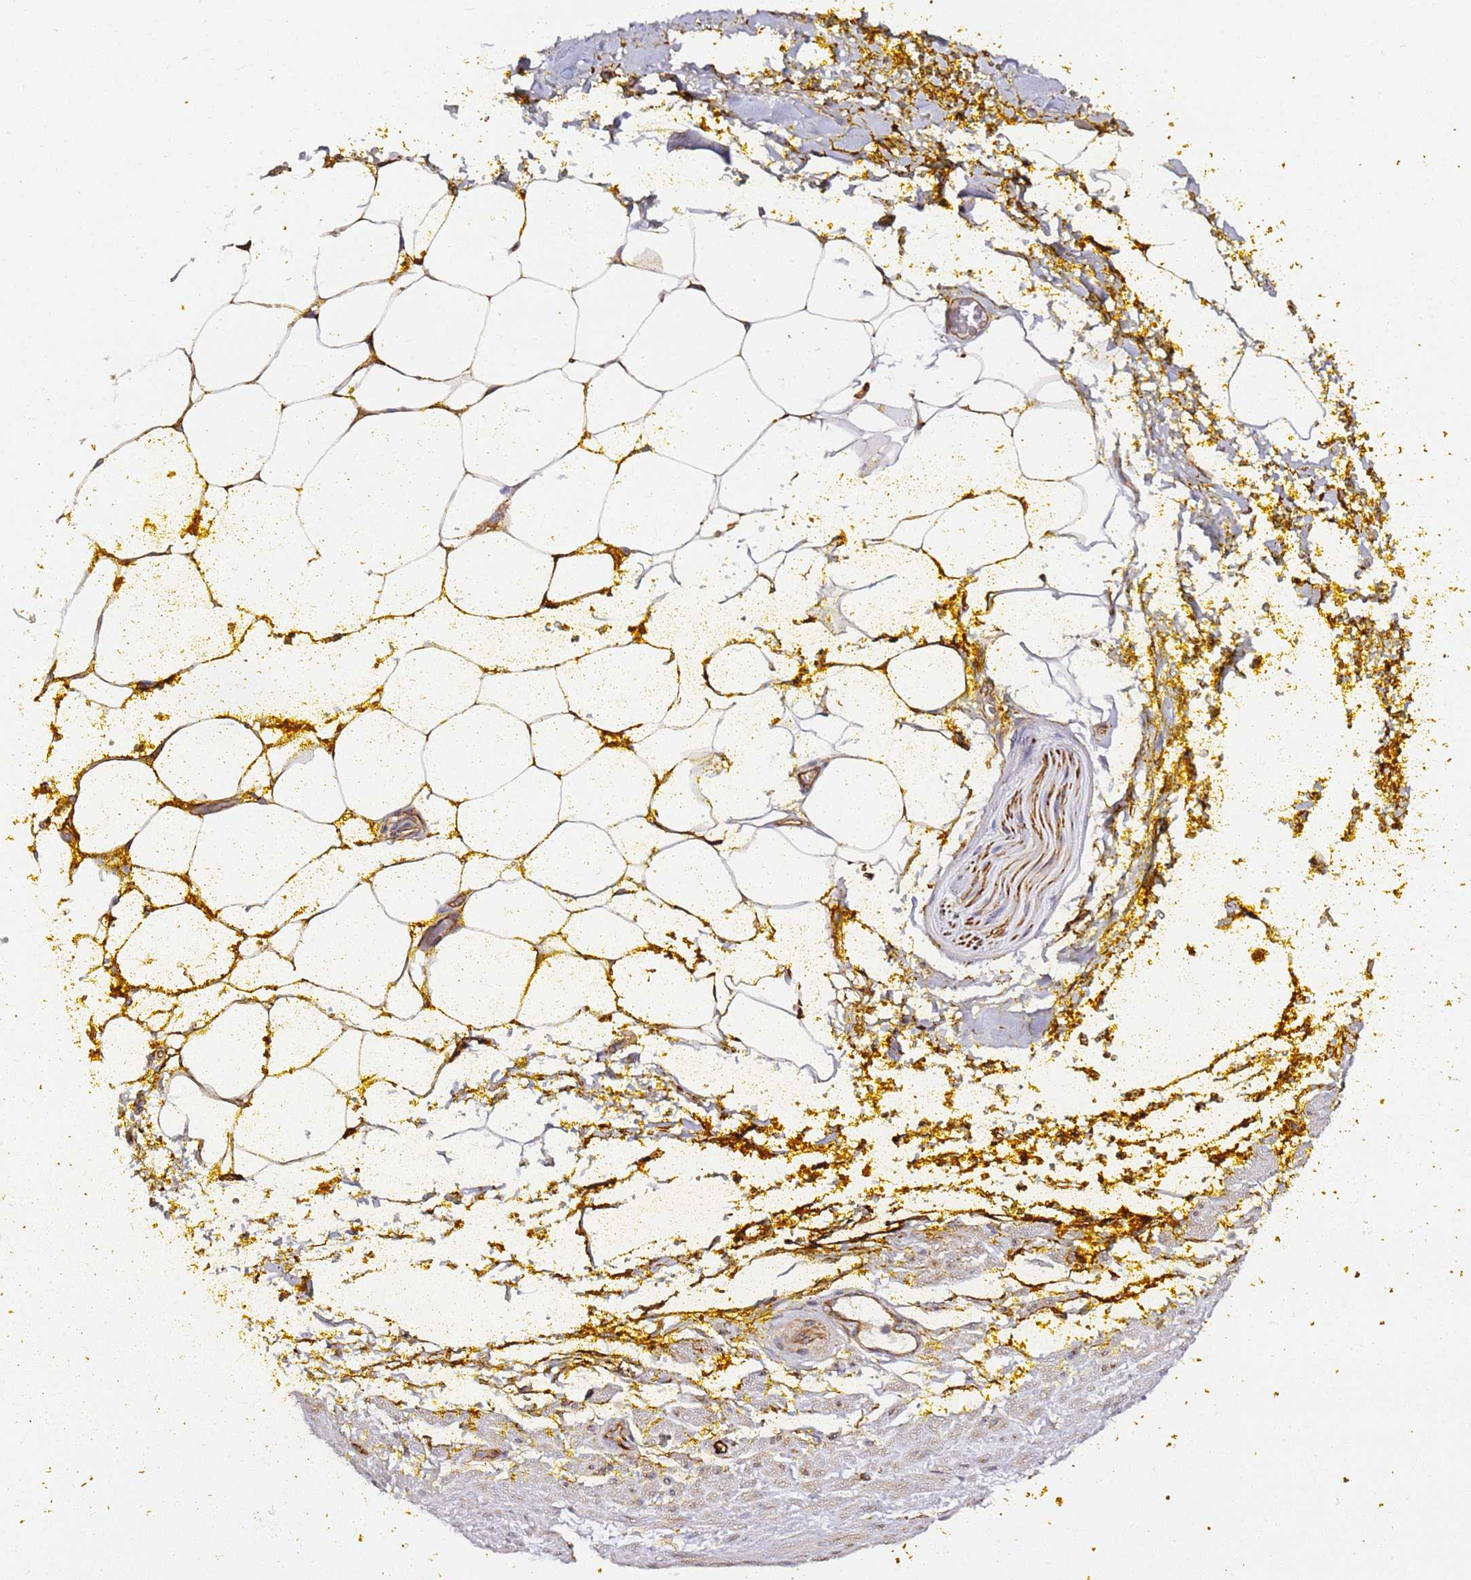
{"staining": {"intensity": "moderate", "quantity": ">75%", "location": "cytoplasmic/membranous"}, "tissue": "adipose tissue", "cell_type": "Adipocytes", "image_type": "normal", "snomed": [{"axis": "morphology", "description": "Normal tissue, NOS"}, {"axis": "morphology", "description": "Adenocarcinoma, Low grade"}, {"axis": "topography", "description": "Prostate"}, {"axis": "topography", "description": "Peripheral nerve tissue"}], "caption": "IHC photomicrograph of normal human adipose tissue stained for a protein (brown), which exhibits medium levels of moderate cytoplasmic/membranous staining in about >75% of adipocytes.", "gene": "KIF7", "patient": {"sex": "male", "age": 63}}